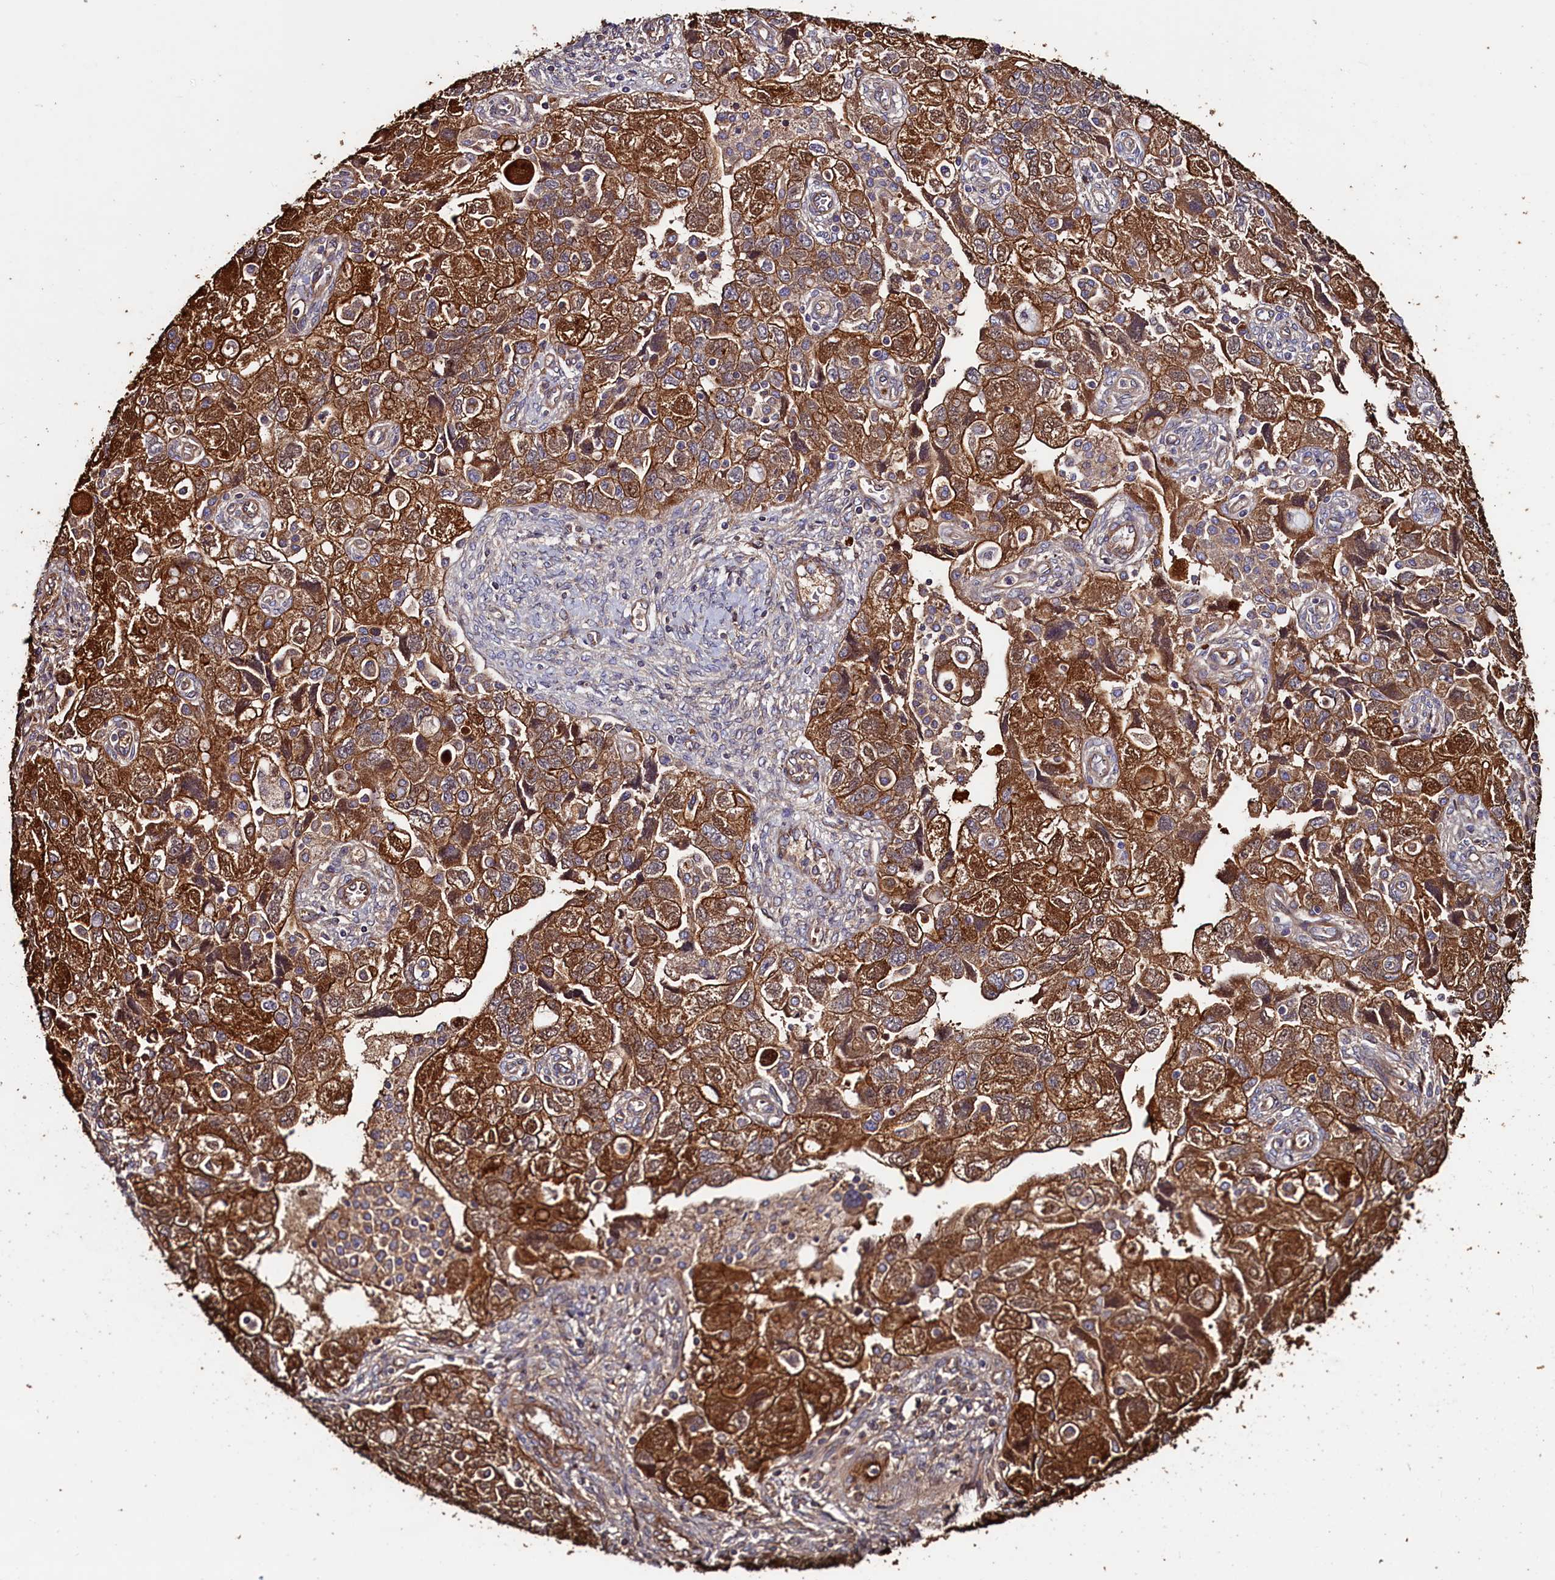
{"staining": {"intensity": "strong", "quantity": ">75%", "location": "cytoplasmic/membranous"}, "tissue": "ovarian cancer", "cell_type": "Tumor cells", "image_type": "cancer", "snomed": [{"axis": "morphology", "description": "Carcinoma, NOS"}, {"axis": "morphology", "description": "Cystadenocarcinoma, serous, NOS"}, {"axis": "topography", "description": "Ovary"}], "caption": "Brown immunohistochemical staining in human serous cystadenocarcinoma (ovarian) shows strong cytoplasmic/membranous staining in about >75% of tumor cells.", "gene": "ATXN2L", "patient": {"sex": "female", "age": 69}}